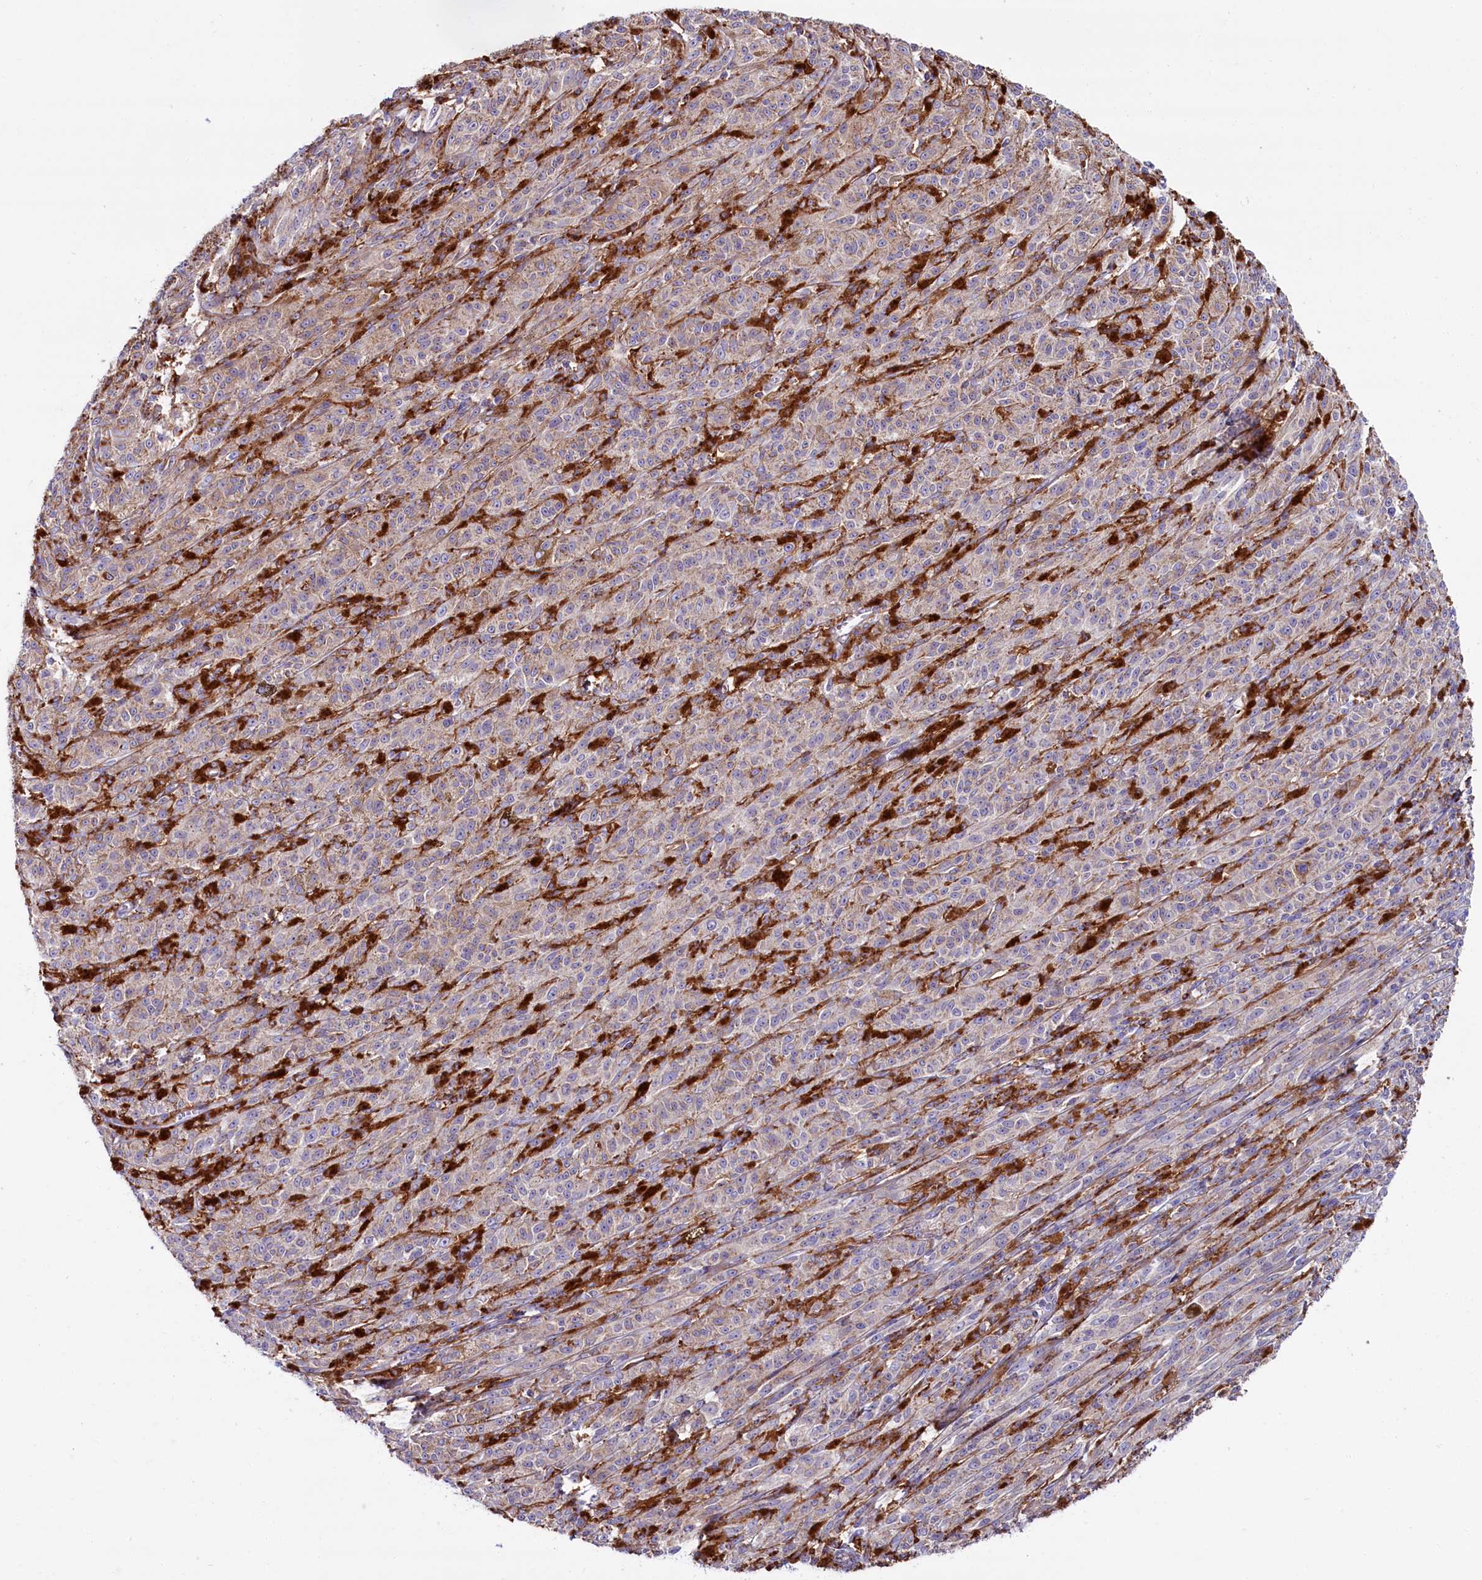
{"staining": {"intensity": "weak", "quantity": ">75%", "location": "cytoplasmic/membranous"}, "tissue": "melanoma", "cell_type": "Tumor cells", "image_type": "cancer", "snomed": [{"axis": "morphology", "description": "Malignant melanoma, NOS"}, {"axis": "topography", "description": "Skin"}], "caption": "Approximately >75% of tumor cells in melanoma exhibit weak cytoplasmic/membranous protein staining as visualized by brown immunohistochemical staining.", "gene": "IL20RA", "patient": {"sex": "female", "age": 52}}